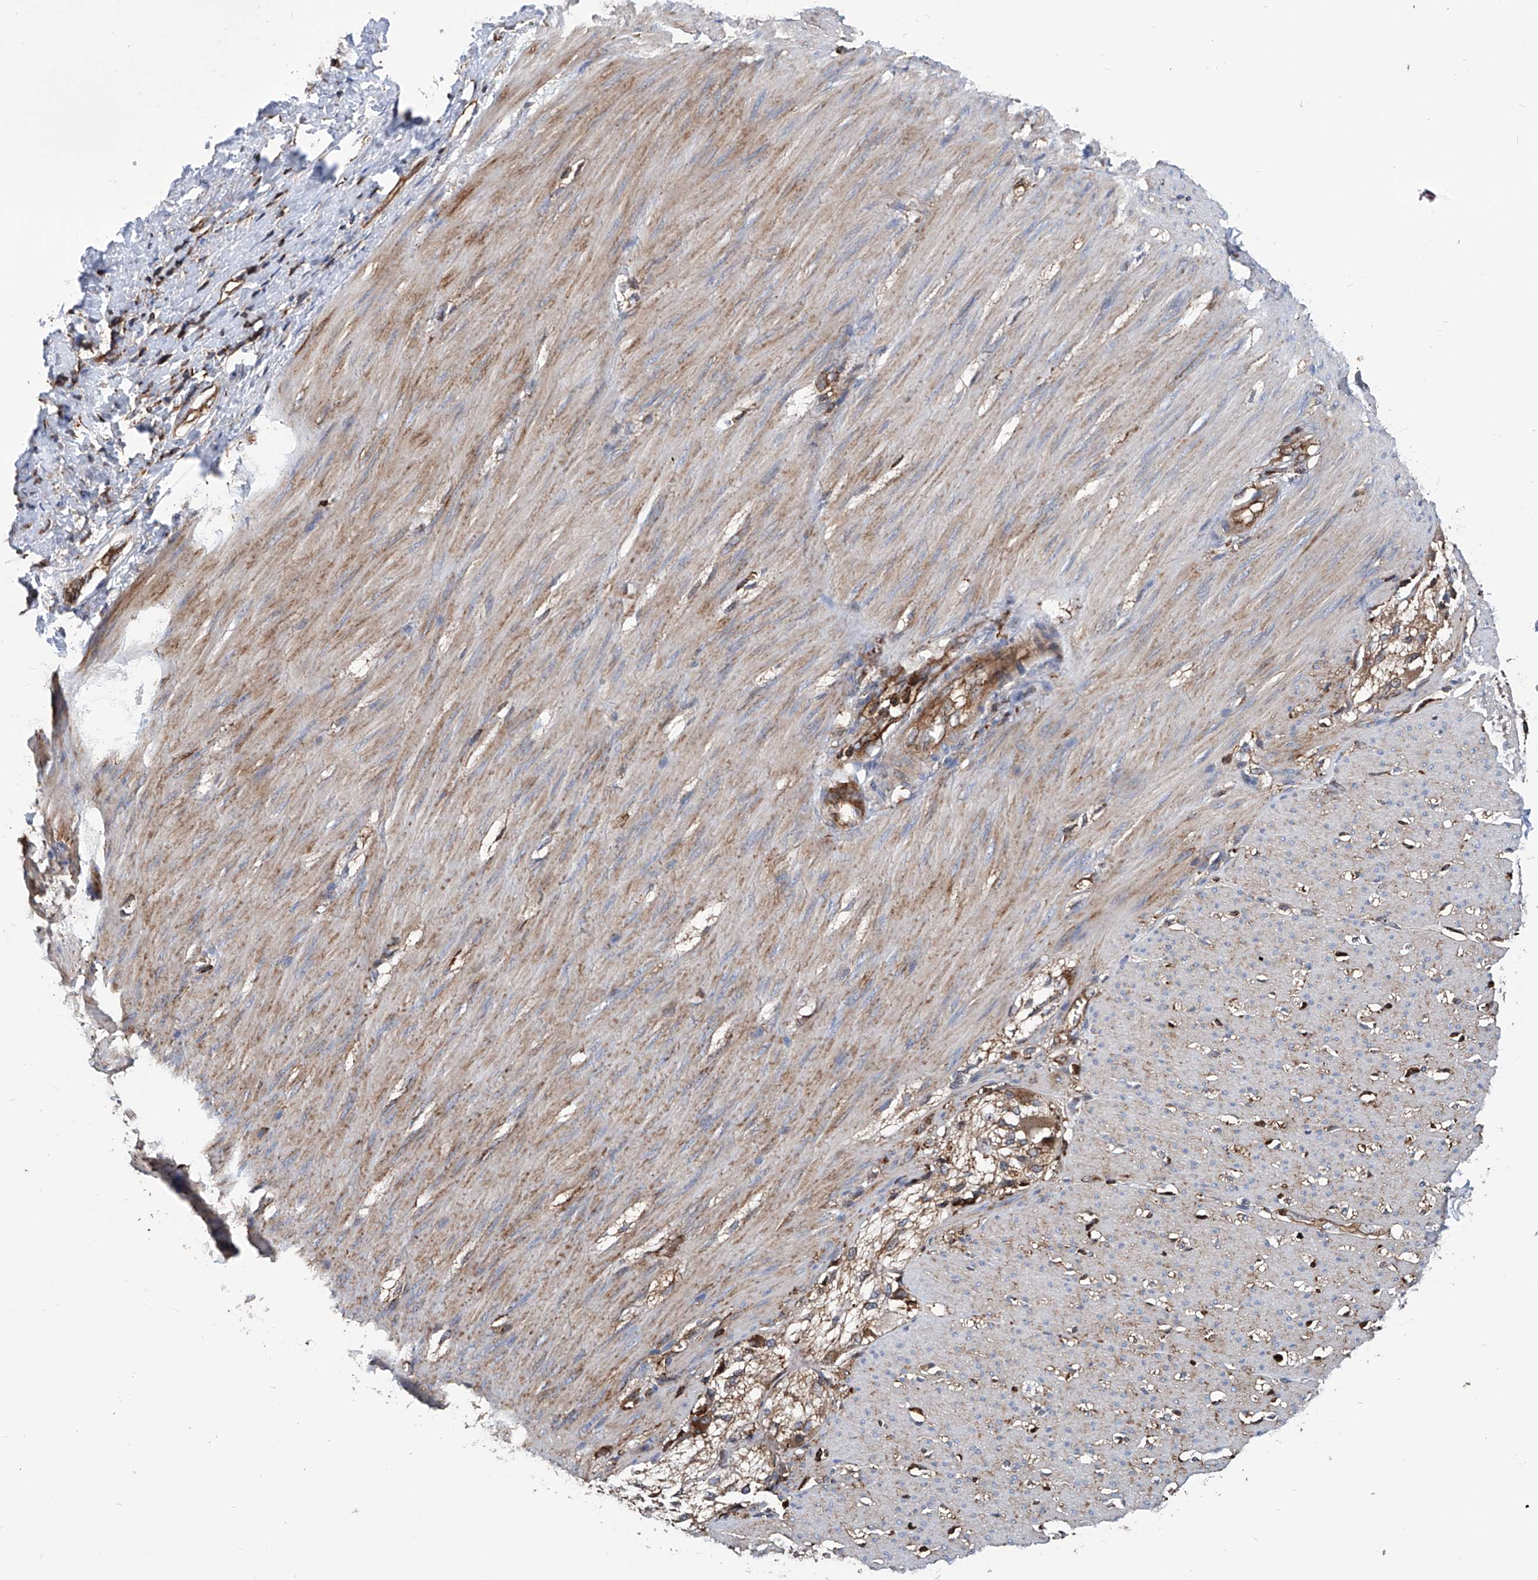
{"staining": {"intensity": "moderate", "quantity": "25%-75%", "location": "cytoplasmic/membranous"}, "tissue": "smooth muscle", "cell_type": "Smooth muscle cells", "image_type": "normal", "snomed": [{"axis": "morphology", "description": "Normal tissue, NOS"}, {"axis": "morphology", "description": "Adenocarcinoma, NOS"}, {"axis": "topography", "description": "Colon"}, {"axis": "topography", "description": "Peripheral nerve tissue"}], "caption": "Protein expression analysis of unremarkable smooth muscle demonstrates moderate cytoplasmic/membranous expression in approximately 25%-75% of smooth muscle cells. (DAB (3,3'-diaminobenzidine) = brown stain, brightfield microscopy at high magnification).", "gene": "ZNF484", "patient": {"sex": "male", "age": 14}}